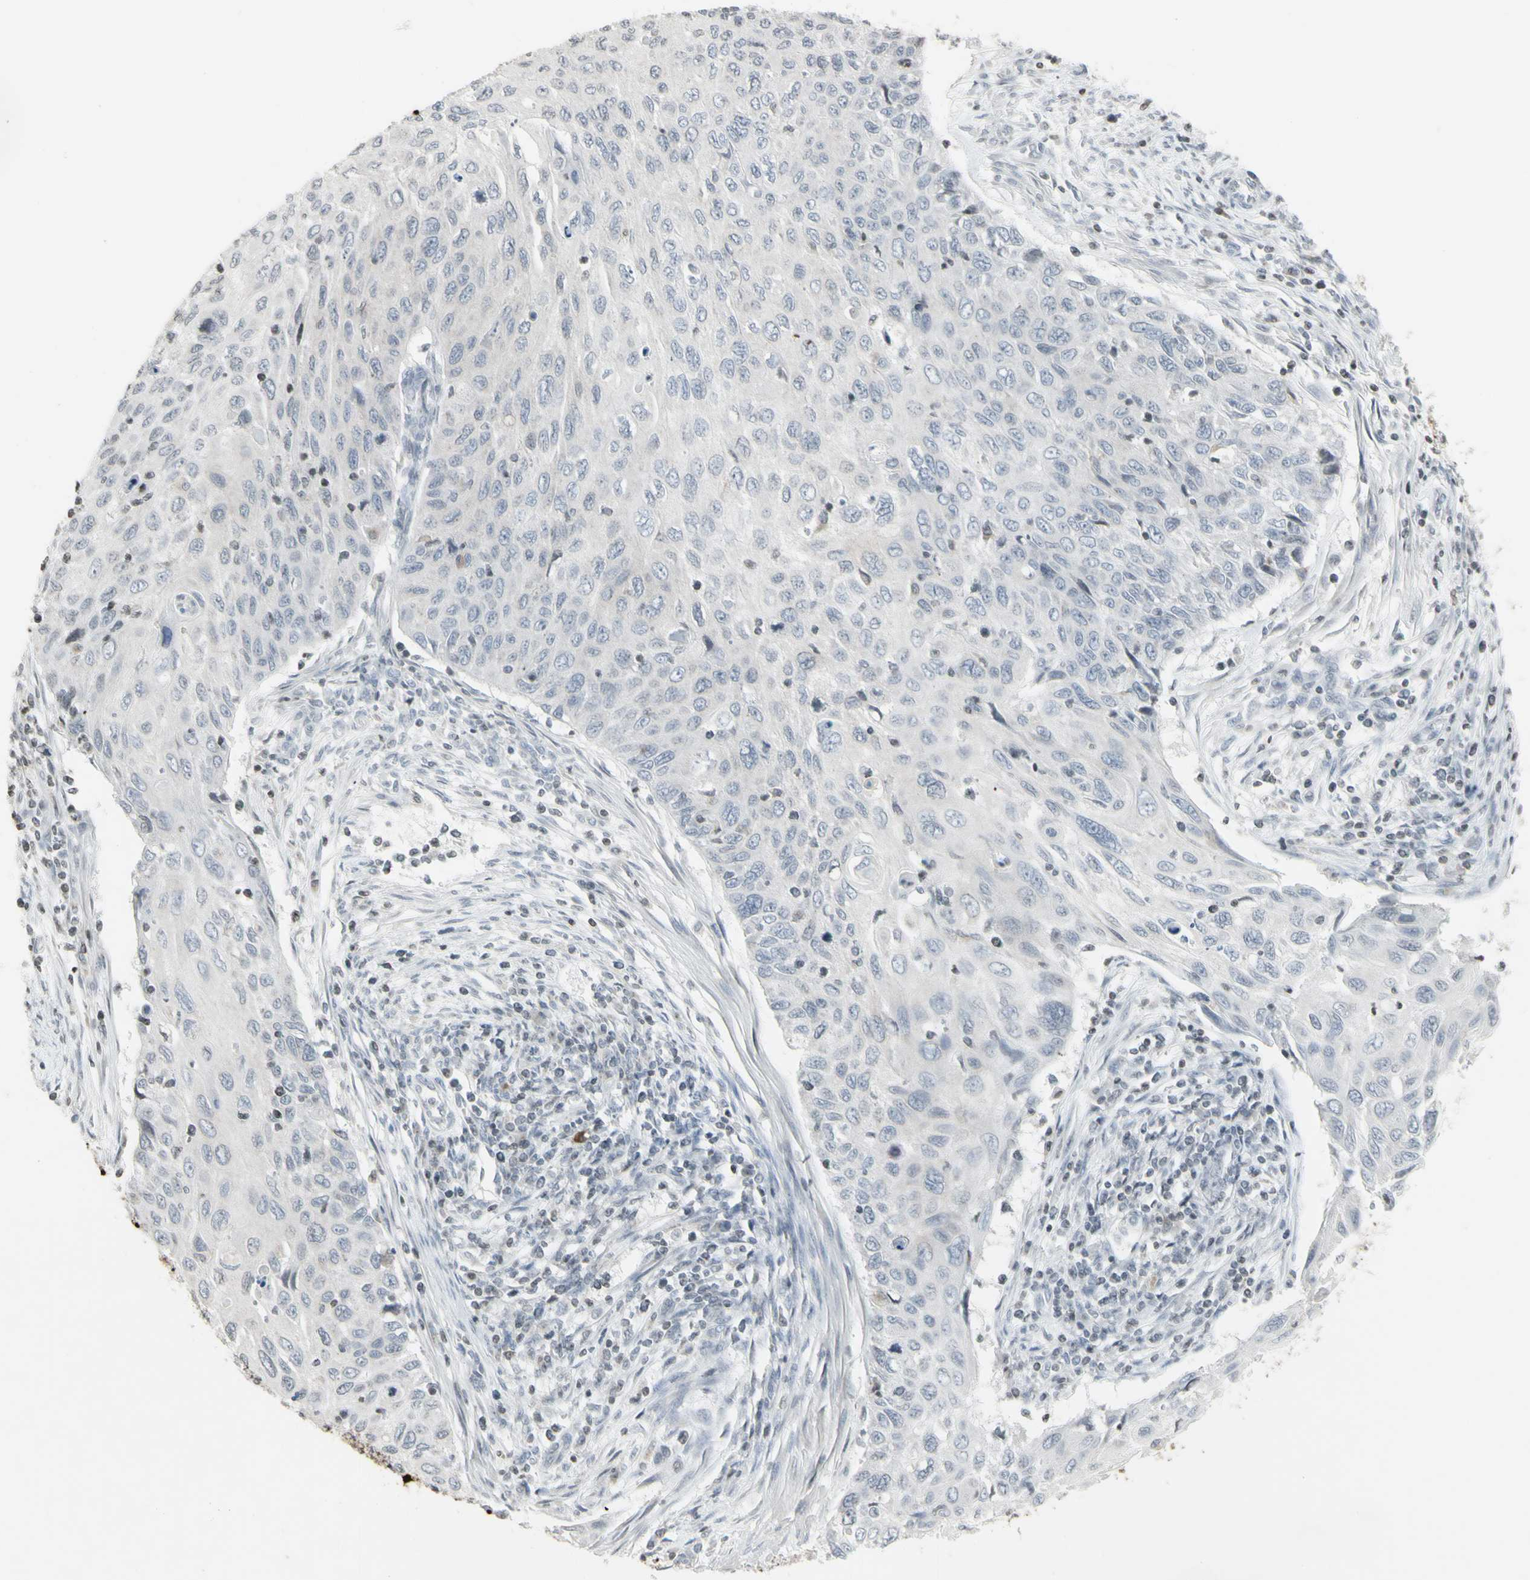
{"staining": {"intensity": "negative", "quantity": "none", "location": "none"}, "tissue": "cervical cancer", "cell_type": "Tumor cells", "image_type": "cancer", "snomed": [{"axis": "morphology", "description": "Squamous cell carcinoma, NOS"}, {"axis": "topography", "description": "Cervix"}], "caption": "Immunohistochemistry (IHC) of squamous cell carcinoma (cervical) reveals no positivity in tumor cells. (Stains: DAB IHC with hematoxylin counter stain, Microscopy: brightfield microscopy at high magnification).", "gene": "MUC5AC", "patient": {"sex": "female", "age": 70}}